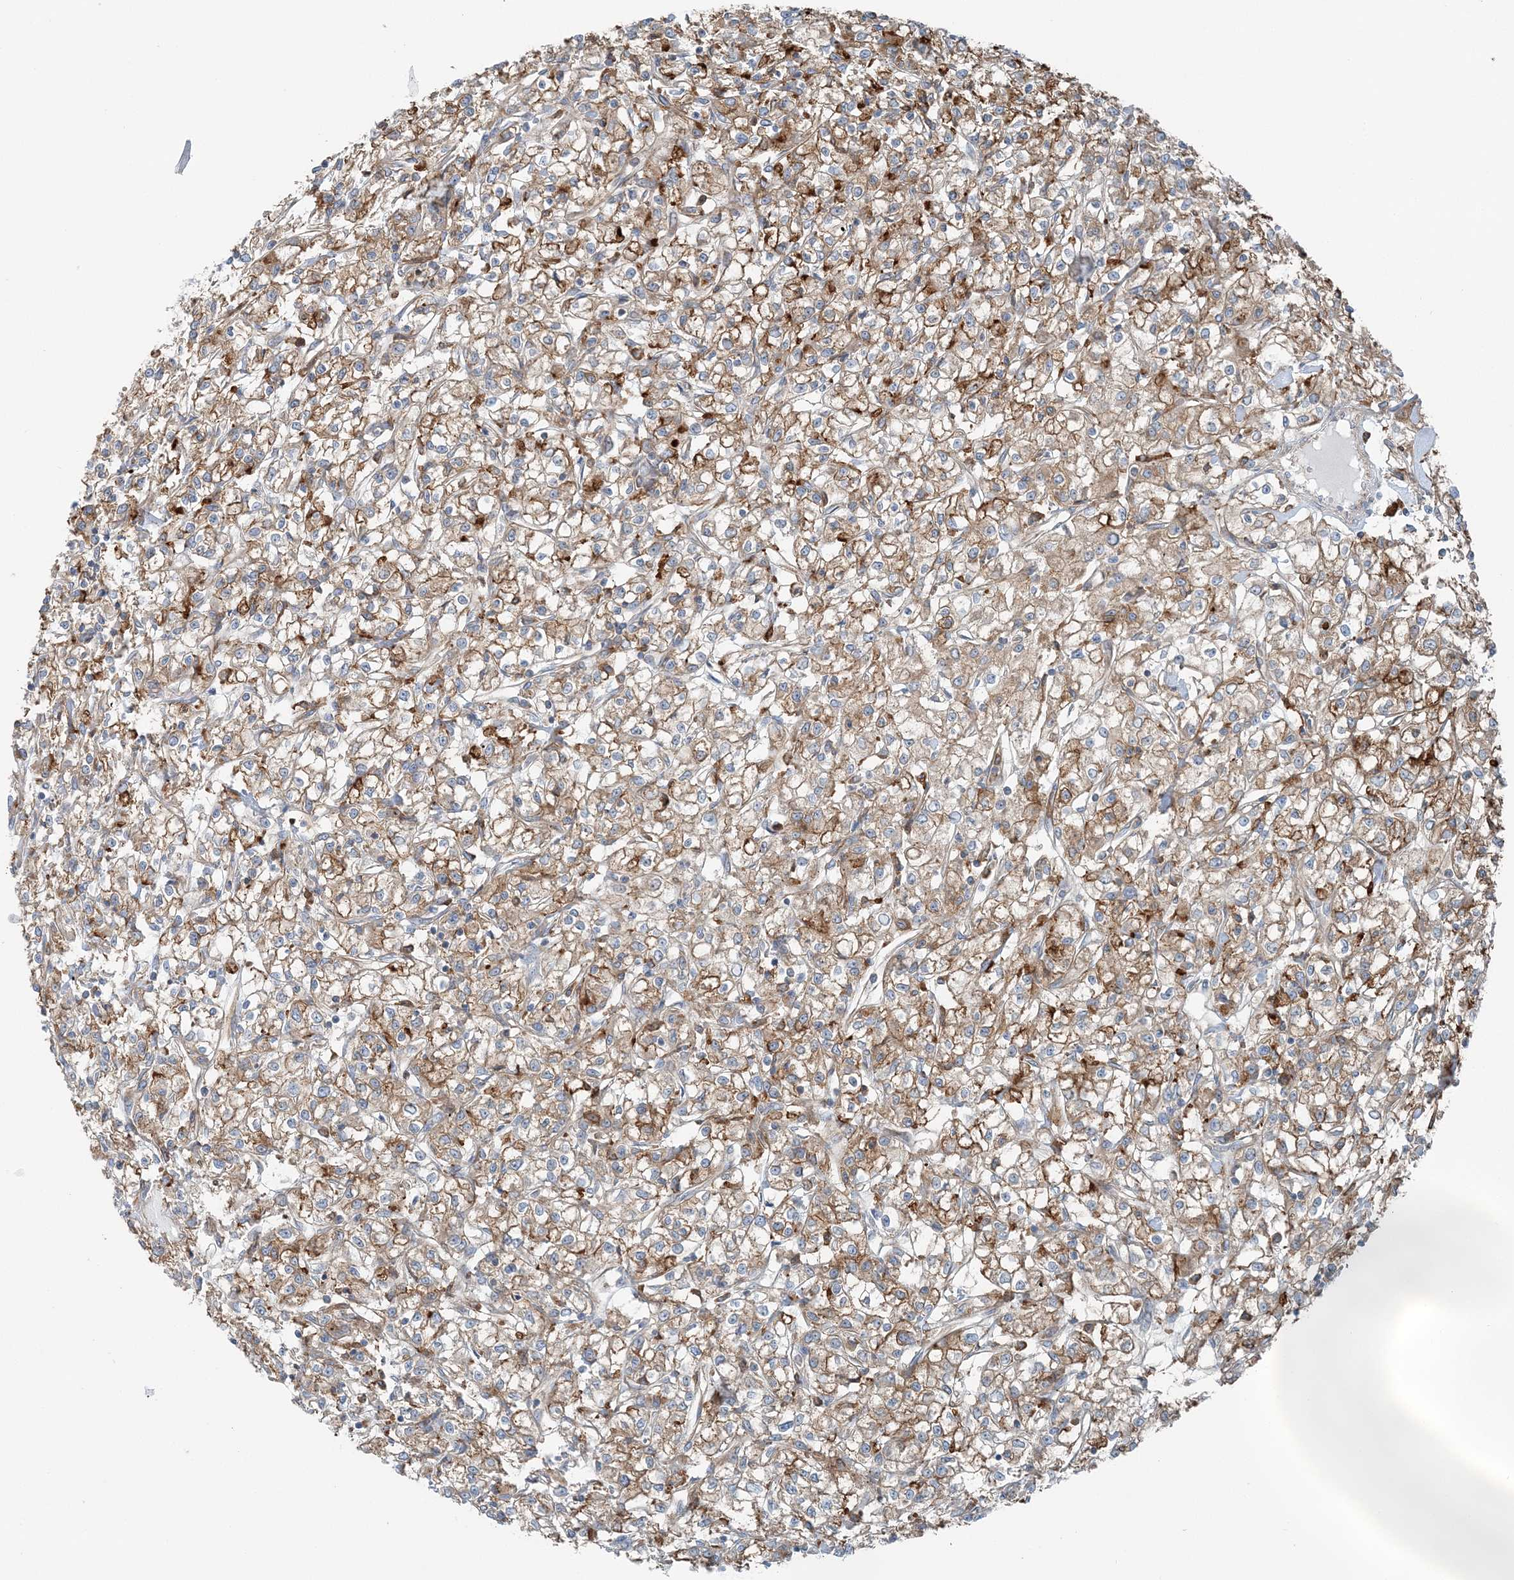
{"staining": {"intensity": "moderate", "quantity": ">75%", "location": "cytoplasmic/membranous"}, "tissue": "renal cancer", "cell_type": "Tumor cells", "image_type": "cancer", "snomed": [{"axis": "morphology", "description": "Adenocarcinoma, NOS"}, {"axis": "topography", "description": "Kidney"}], "caption": "IHC photomicrograph of neoplastic tissue: renal cancer (adenocarcinoma) stained using immunohistochemistry demonstrates medium levels of moderate protein expression localized specifically in the cytoplasmic/membranous of tumor cells, appearing as a cytoplasmic/membranous brown color.", "gene": "SNX2", "patient": {"sex": "female", "age": 59}}